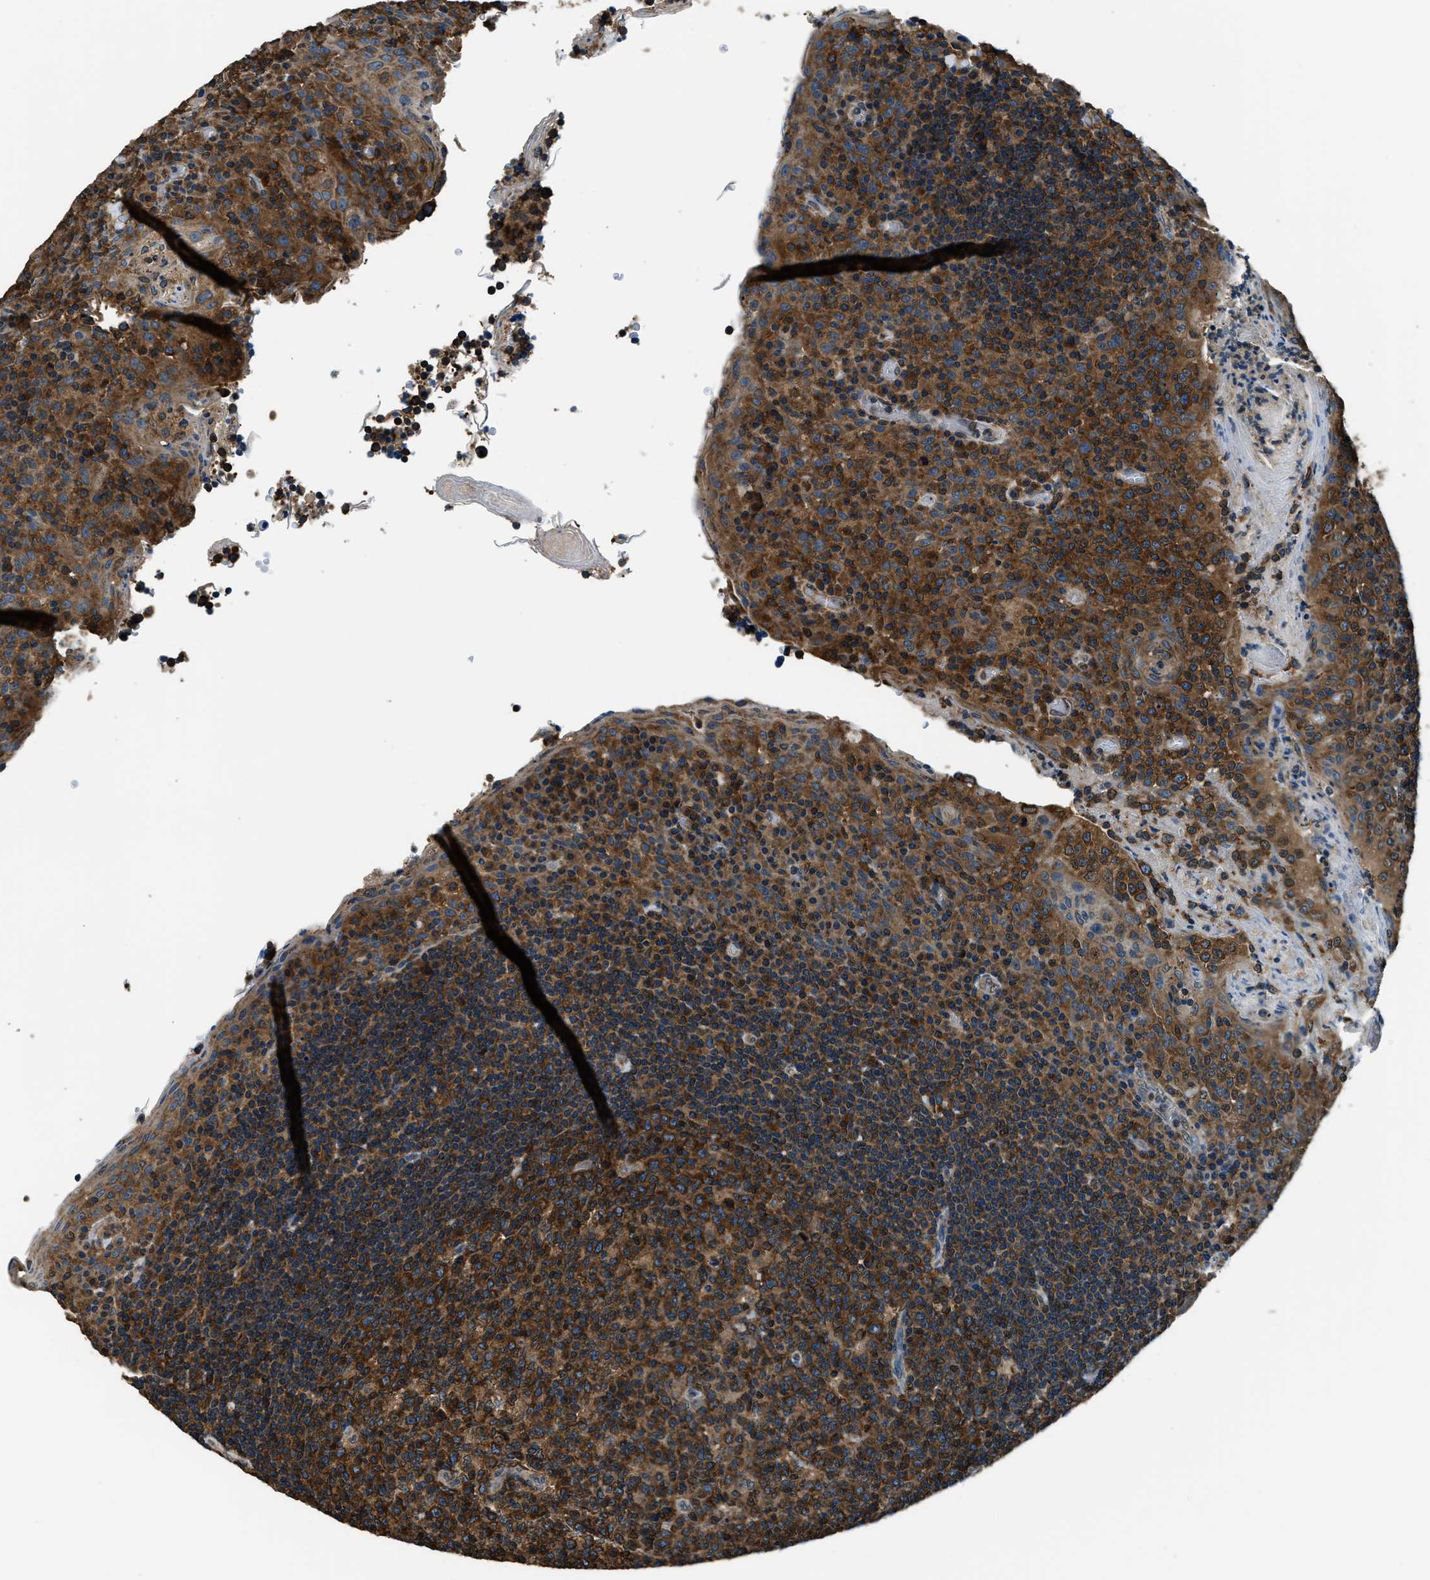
{"staining": {"intensity": "strong", "quantity": ">75%", "location": "cytoplasmic/membranous"}, "tissue": "tonsil", "cell_type": "Germinal center cells", "image_type": "normal", "snomed": [{"axis": "morphology", "description": "Normal tissue, NOS"}, {"axis": "topography", "description": "Tonsil"}], "caption": "An image of human tonsil stained for a protein demonstrates strong cytoplasmic/membranous brown staining in germinal center cells.", "gene": "ARFGAP2", "patient": {"sex": "male", "age": 17}}